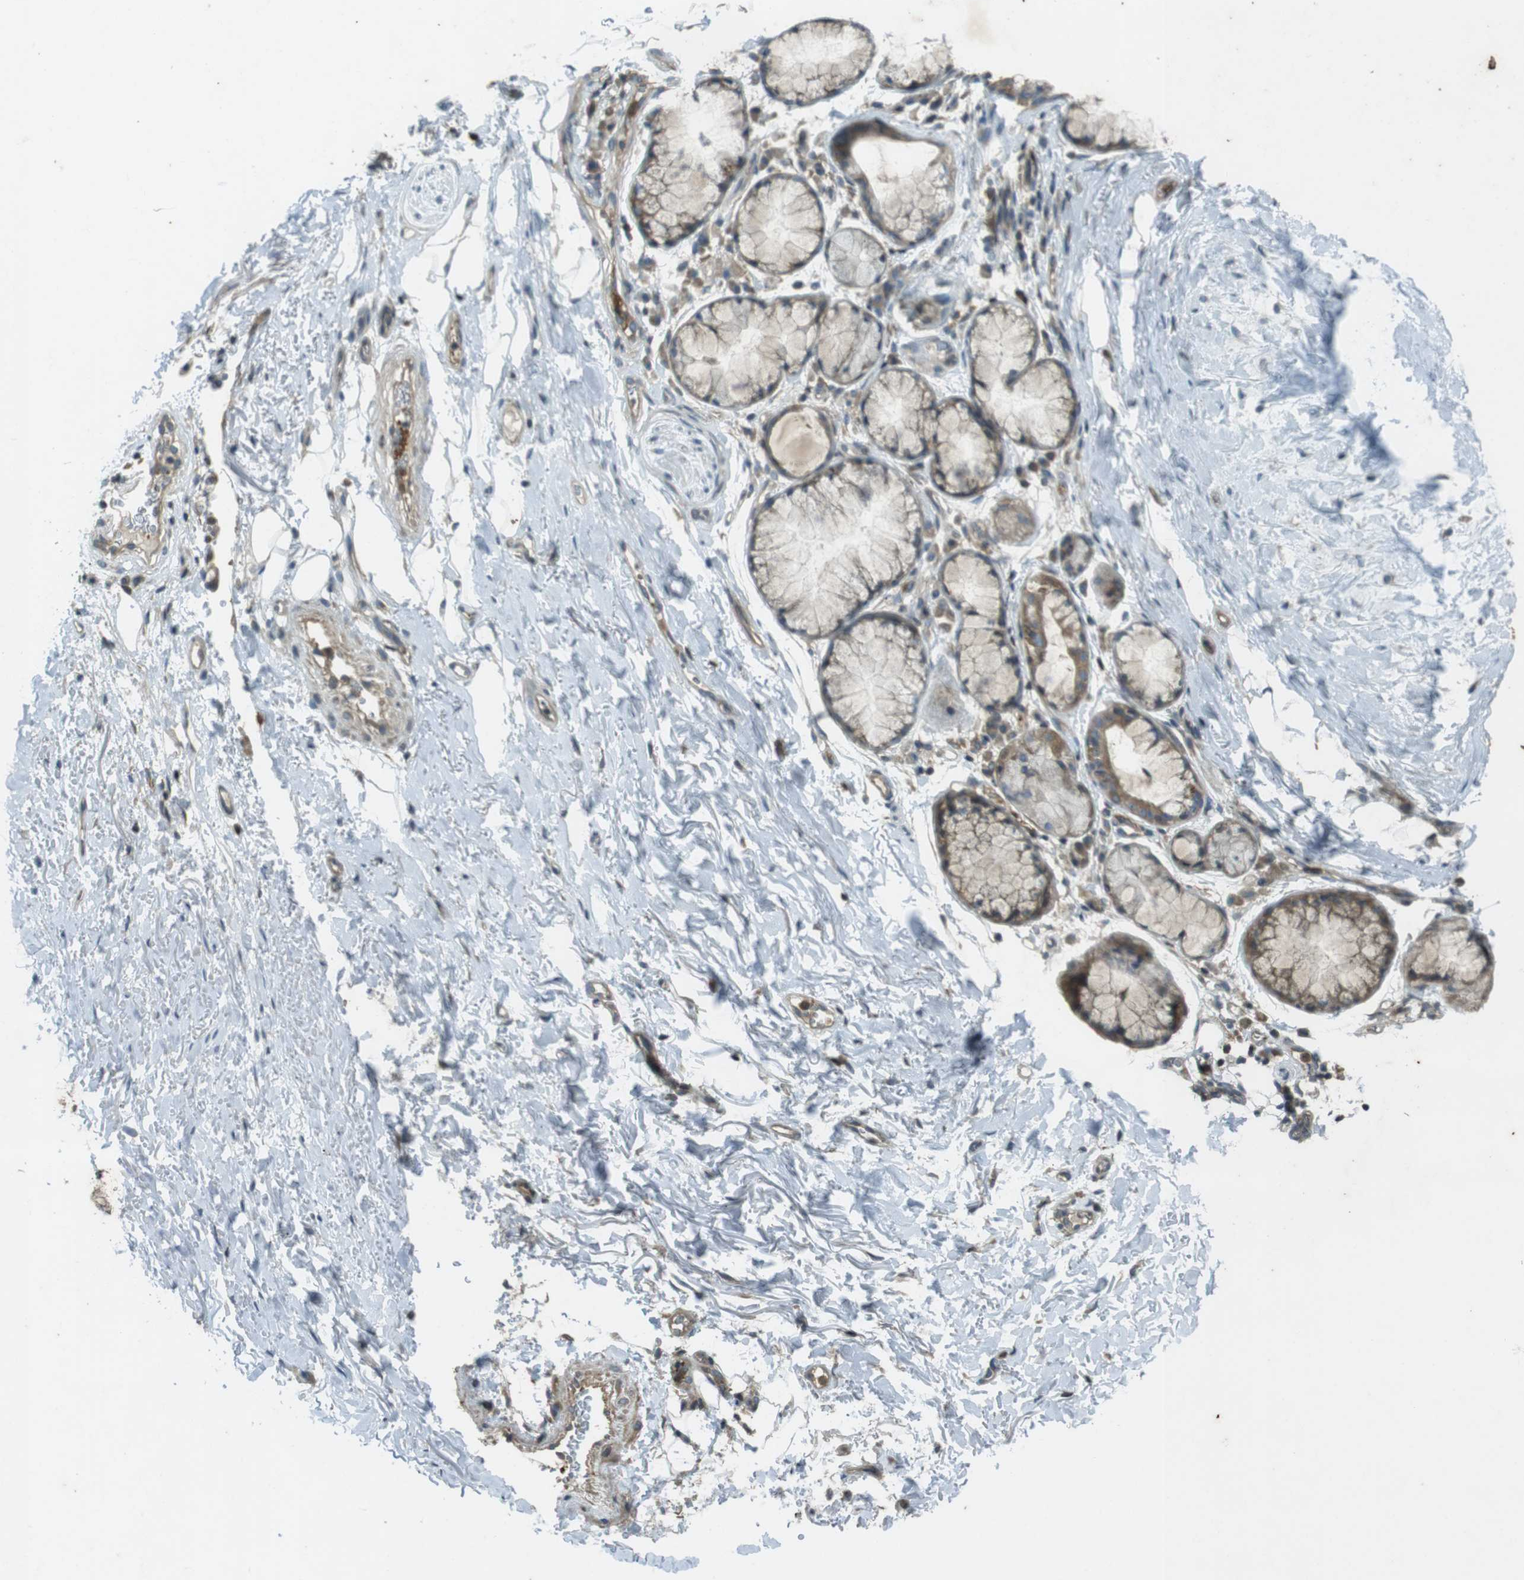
{"staining": {"intensity": "negative", "quantity": "none", "location": "none"}, "tissue": "adipose tissue", "cell_type": "Adipocytes", "image_type": "normal", "snomed": [{"axis": "morphology", "description": "Normal tissue, NOS"}, {"axis": "topography", "description": "Cartilage tissue"}, {"axis": "topography", "description": "Bronchus"}], "caption": "Immunohistochemical staining of benign human adipose tissue reveals no significant staining in adipocytes. (DAB immunohistochemistry (IHC) visualized using brightfield microscopy, high magnification).", "gene": "ZYX", "patient": {"sex": "female", "age": 73}}